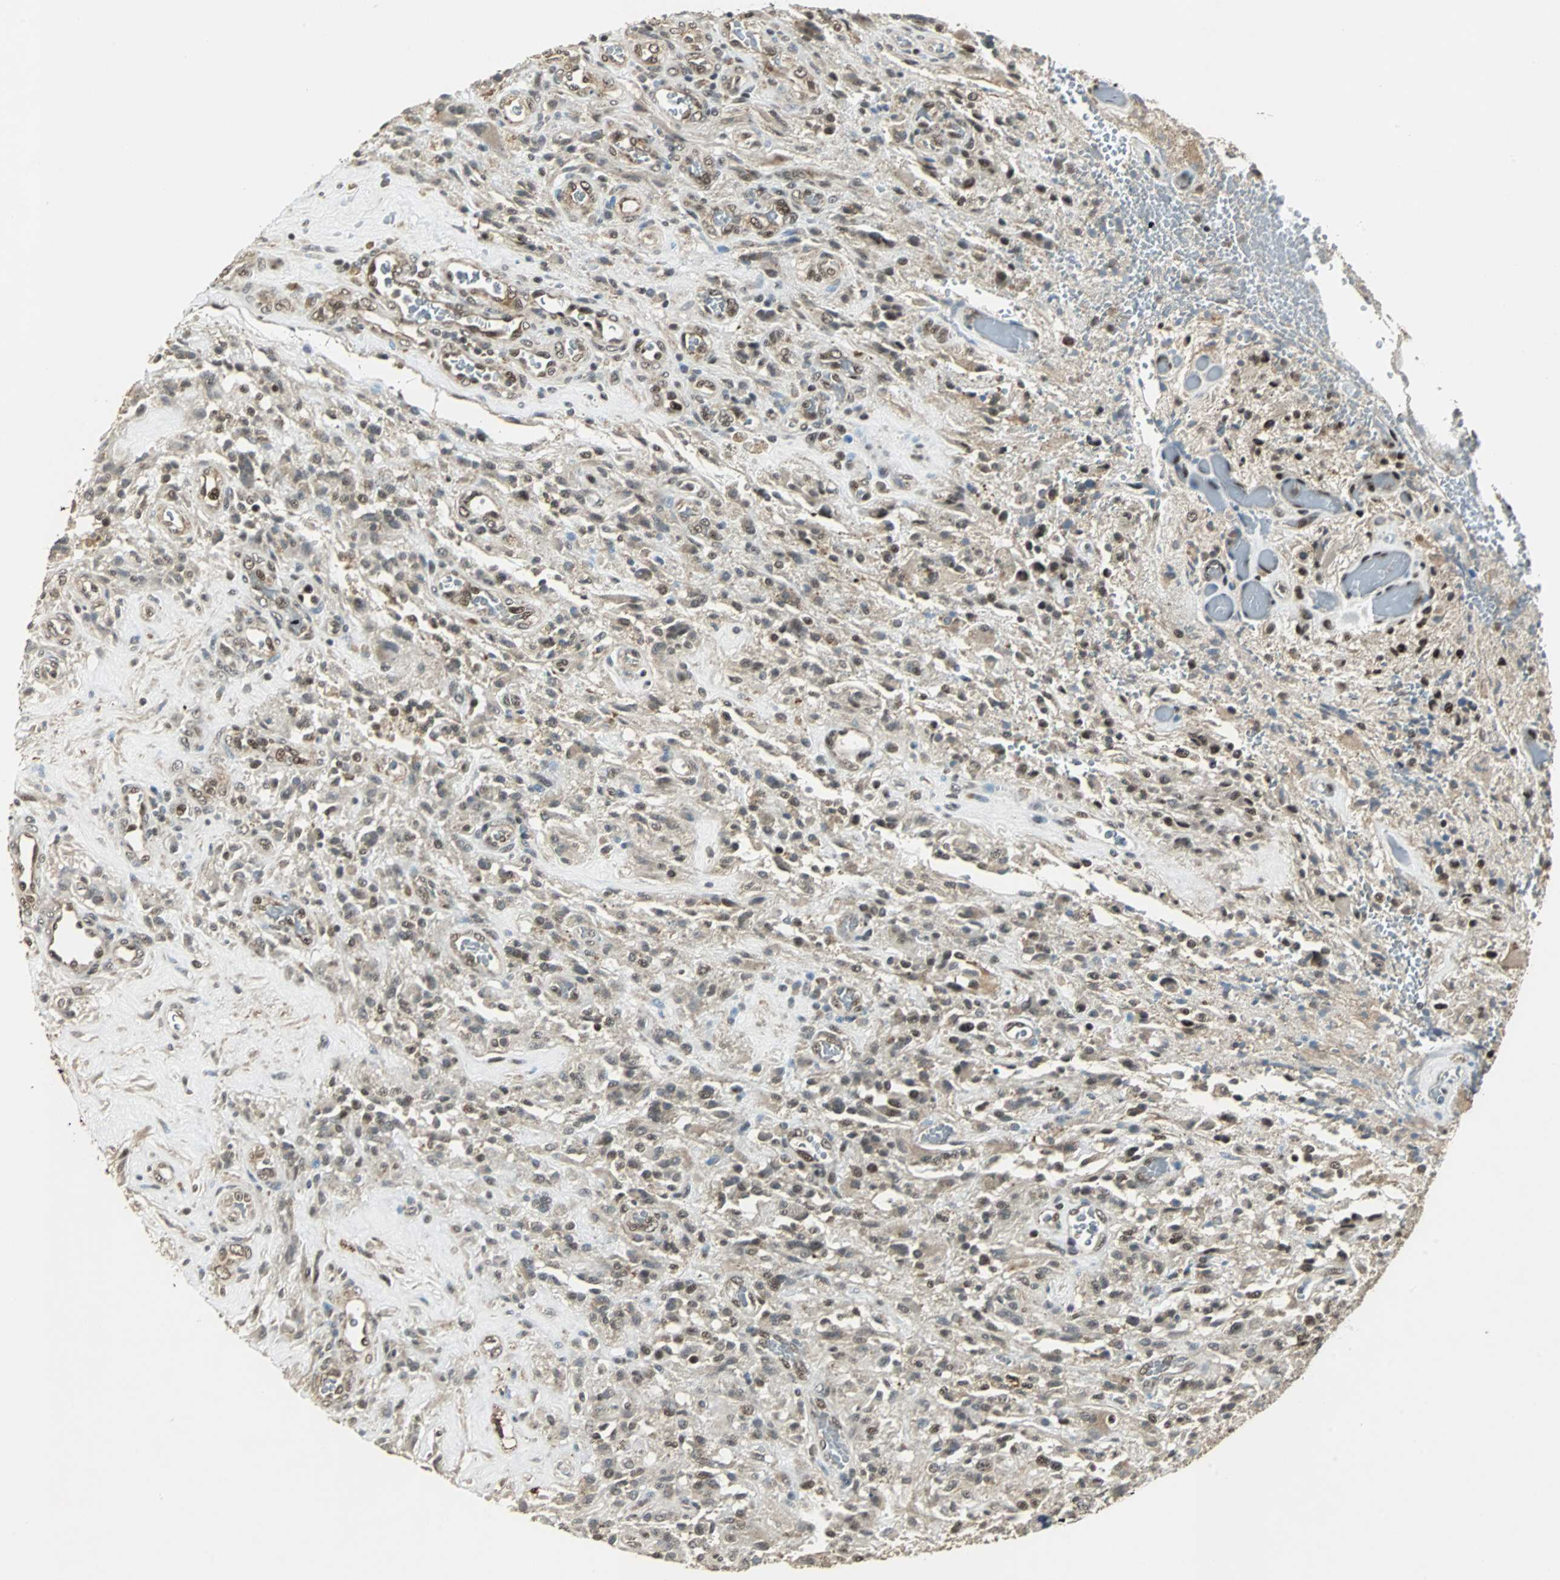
{"staining": {"intensity": "strong", "quantity": "25%-75%", "location": "nuclear"}, "tissue": "glioma", "cell_type": "Tumor cells", "image_type": "cancer", "snomed": [{"axis": "morphology", "description": "Normal tissue, NOS"}, {"axis": "morphology", "description": "Glioma, malignant, High grade"}, {"axis": "topography", "description": "Cerebral cortex"}], "caption": "Malignant glioma (high-grade) stained with a brown dye shows strong nuclear positive expression in about 25%-75% of tumor cells.", "gene": "MED4", "patient": {"sex": "male", "age": 56}}